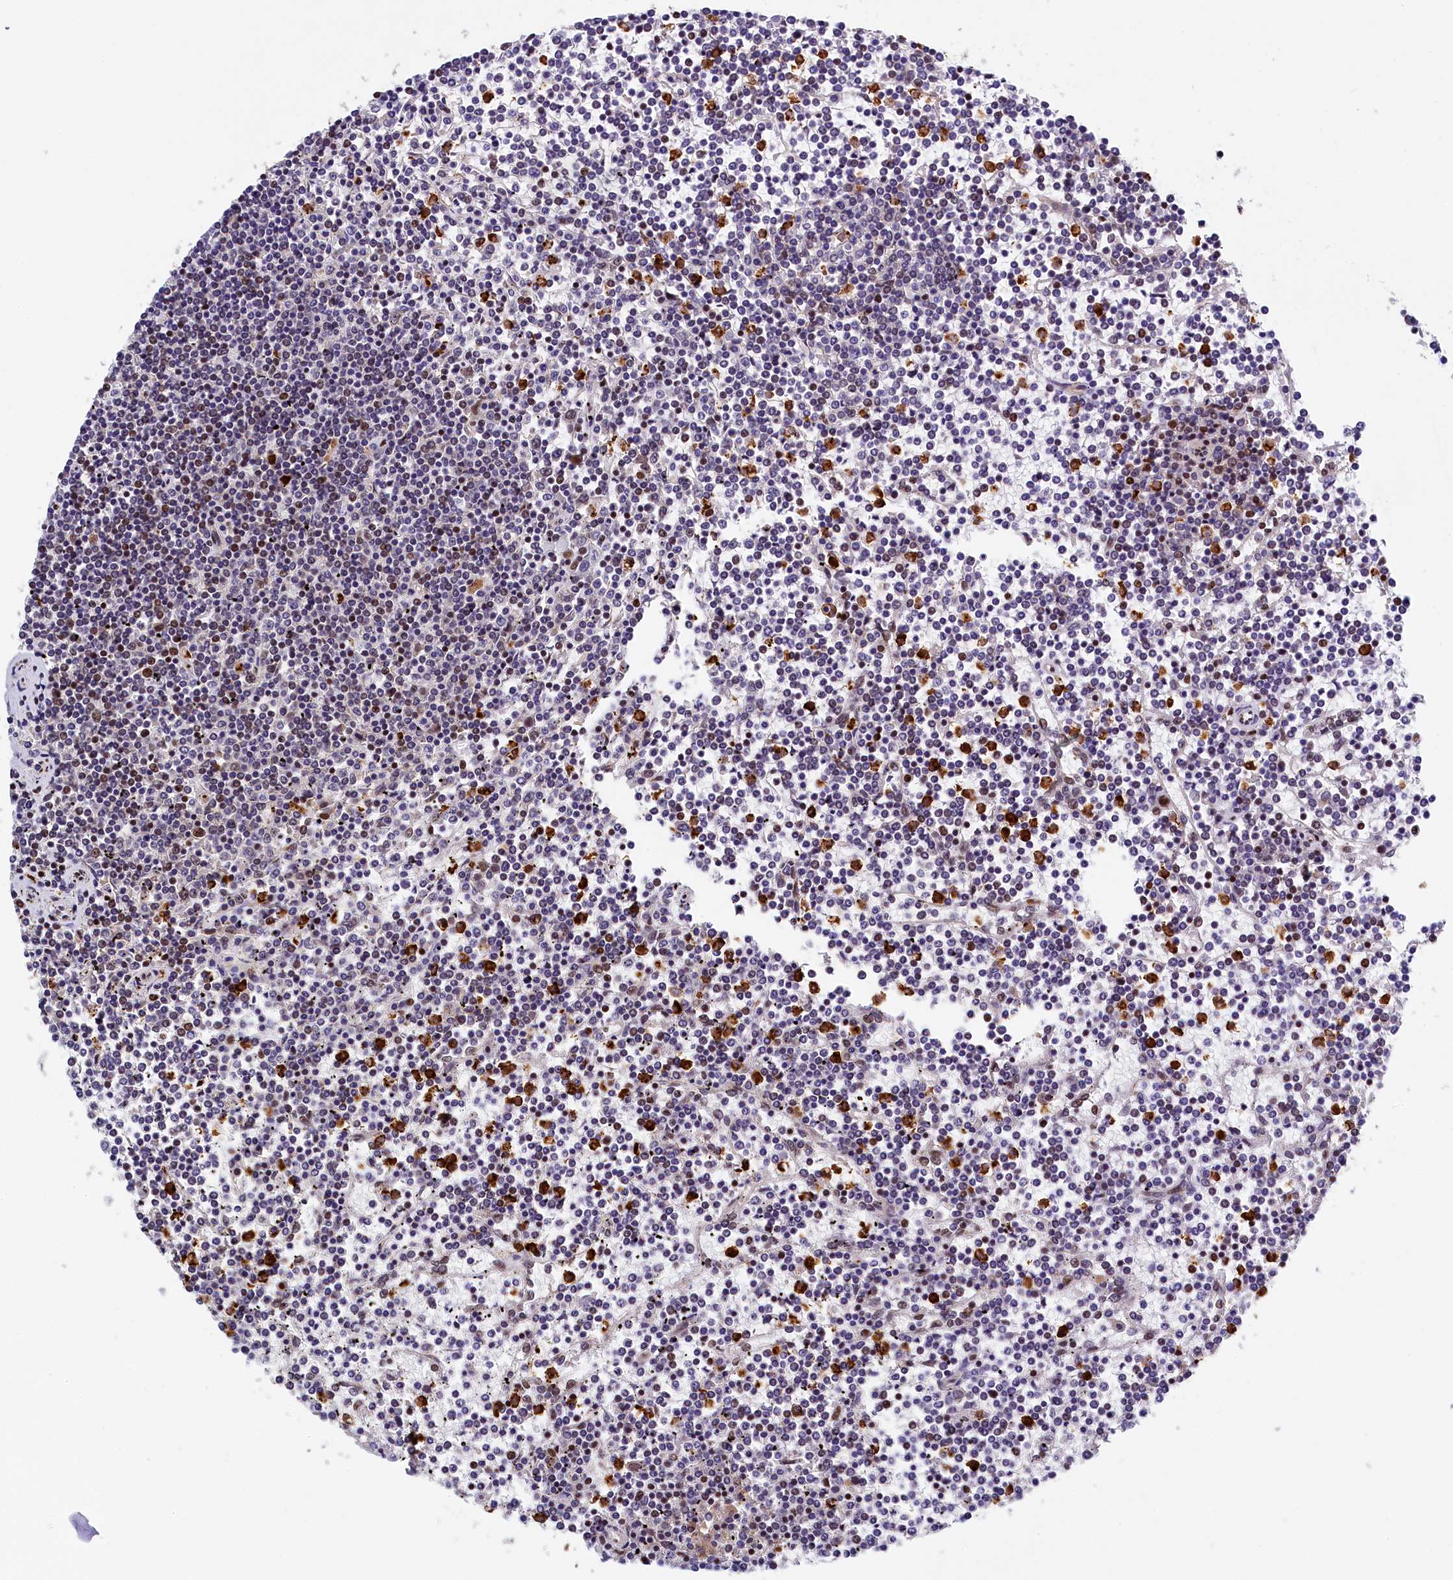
{"staining": {"intensity": "negative", "quantity": "none", "location": "none"}, "tissue": "lymphoma", "cell_type": "Tumor cells", "image_type": "cancer", "snomed": [{"axis": "morphology", "description": "Malignant lymphoma, non-Hodgkin's type, Low grade"}, {"axis": "topography", "description": "Spleen"}], "caption": "Immunohistochemical staining of low-grade malignant lymphoma, non-Hodgkin's type reveals no significant staining in tumor cells.", "gene": "ADIG", "patient": {"sex": "female", "age": 19}}